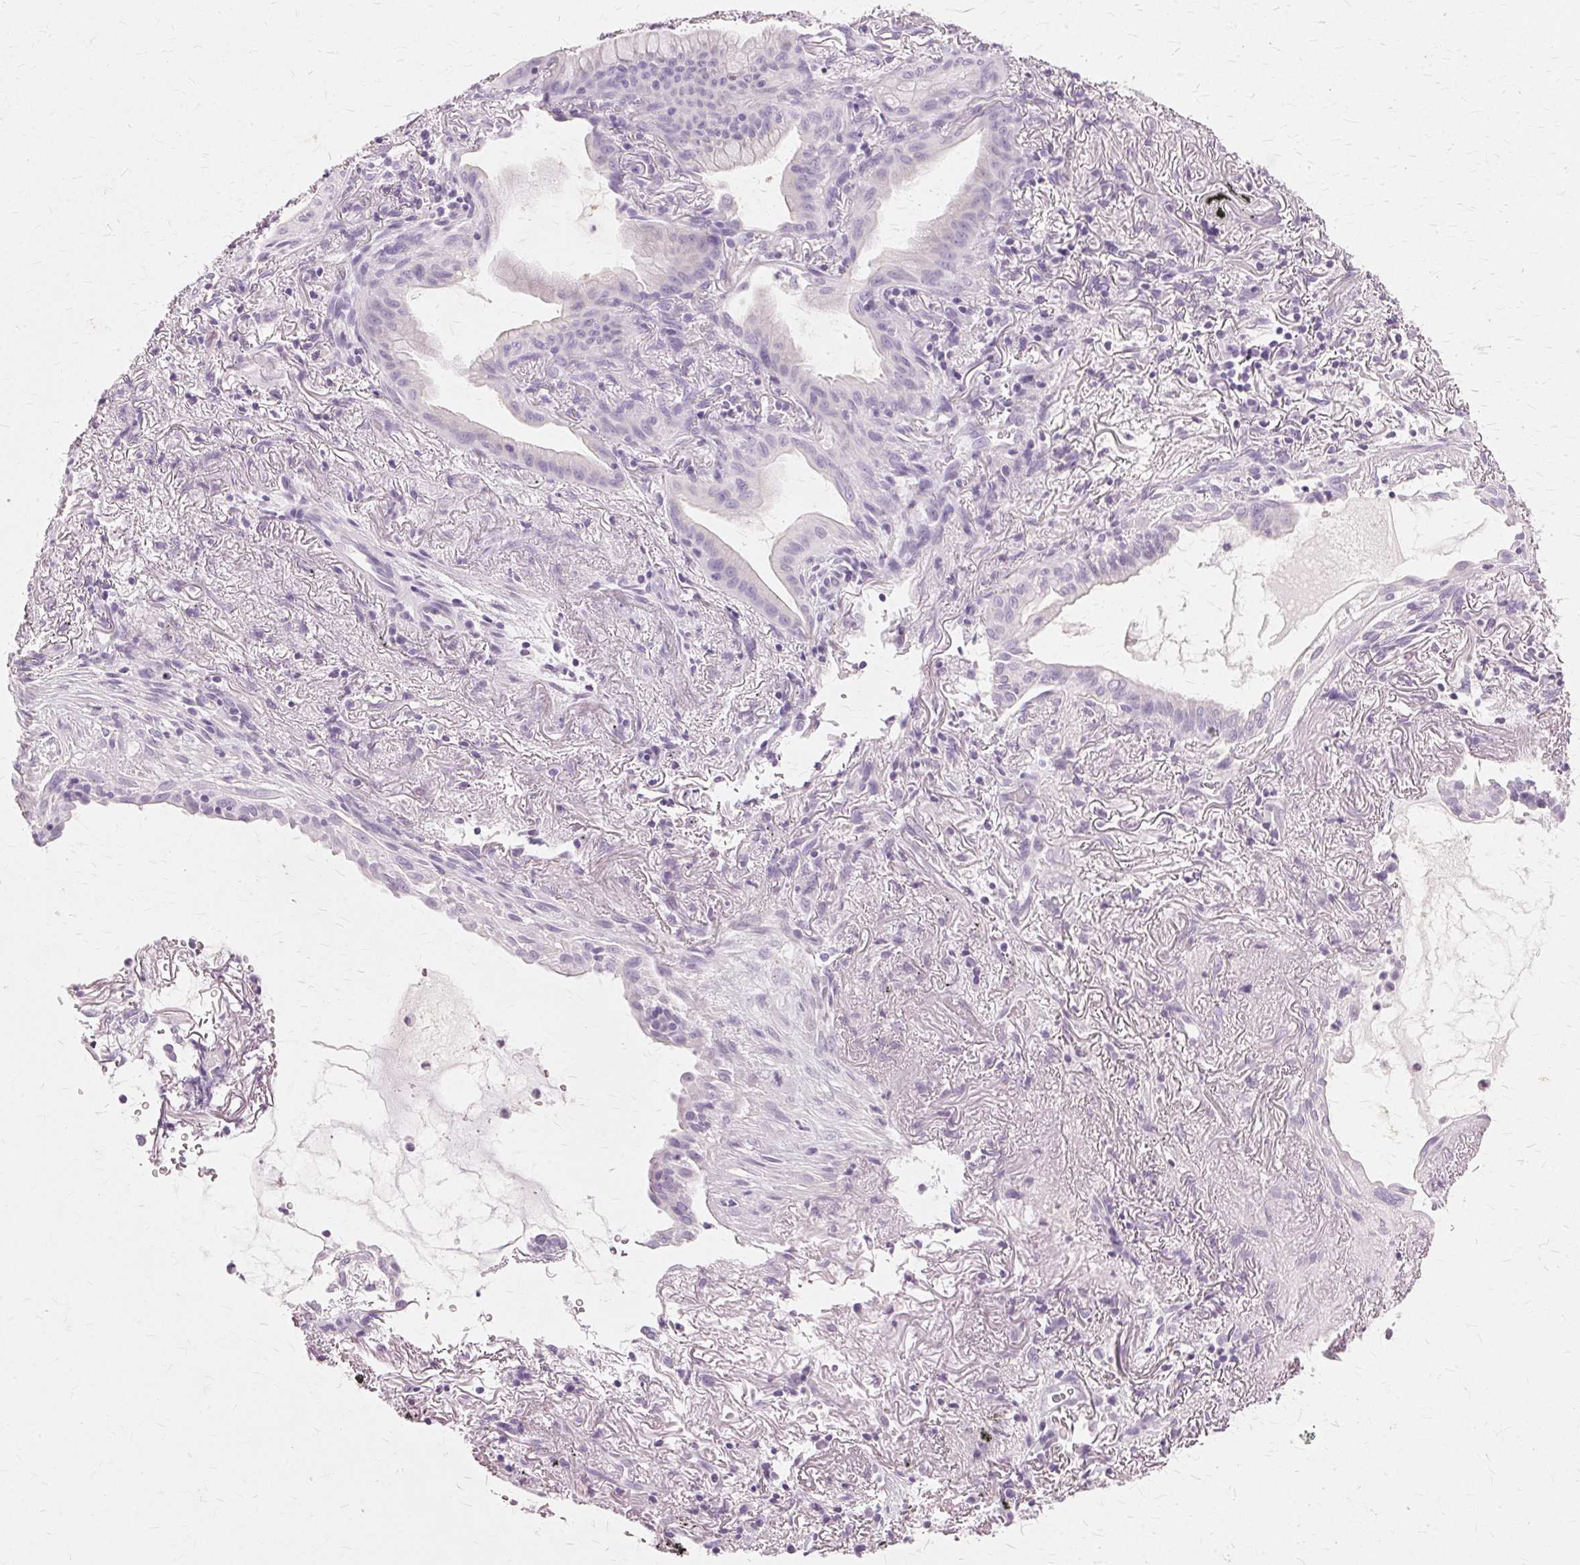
{"staining": {"intensity": "negative", "quantity": "none", "location": "none"}, "tissue": "lung cancer", "cell_type": "Tumor cells", "image_type": "cancer", "snomed": [{"axis": "morphology", "description": "Adenocarcinoma, NOS"}, {"axis": "topography", "description": "Lung"}], "caption": "Protein analysis of lung cancer reveals no significant staining in tumor cells.", "gene": "SLC45A3", "patient": {"sex": "male", "age": 77}}